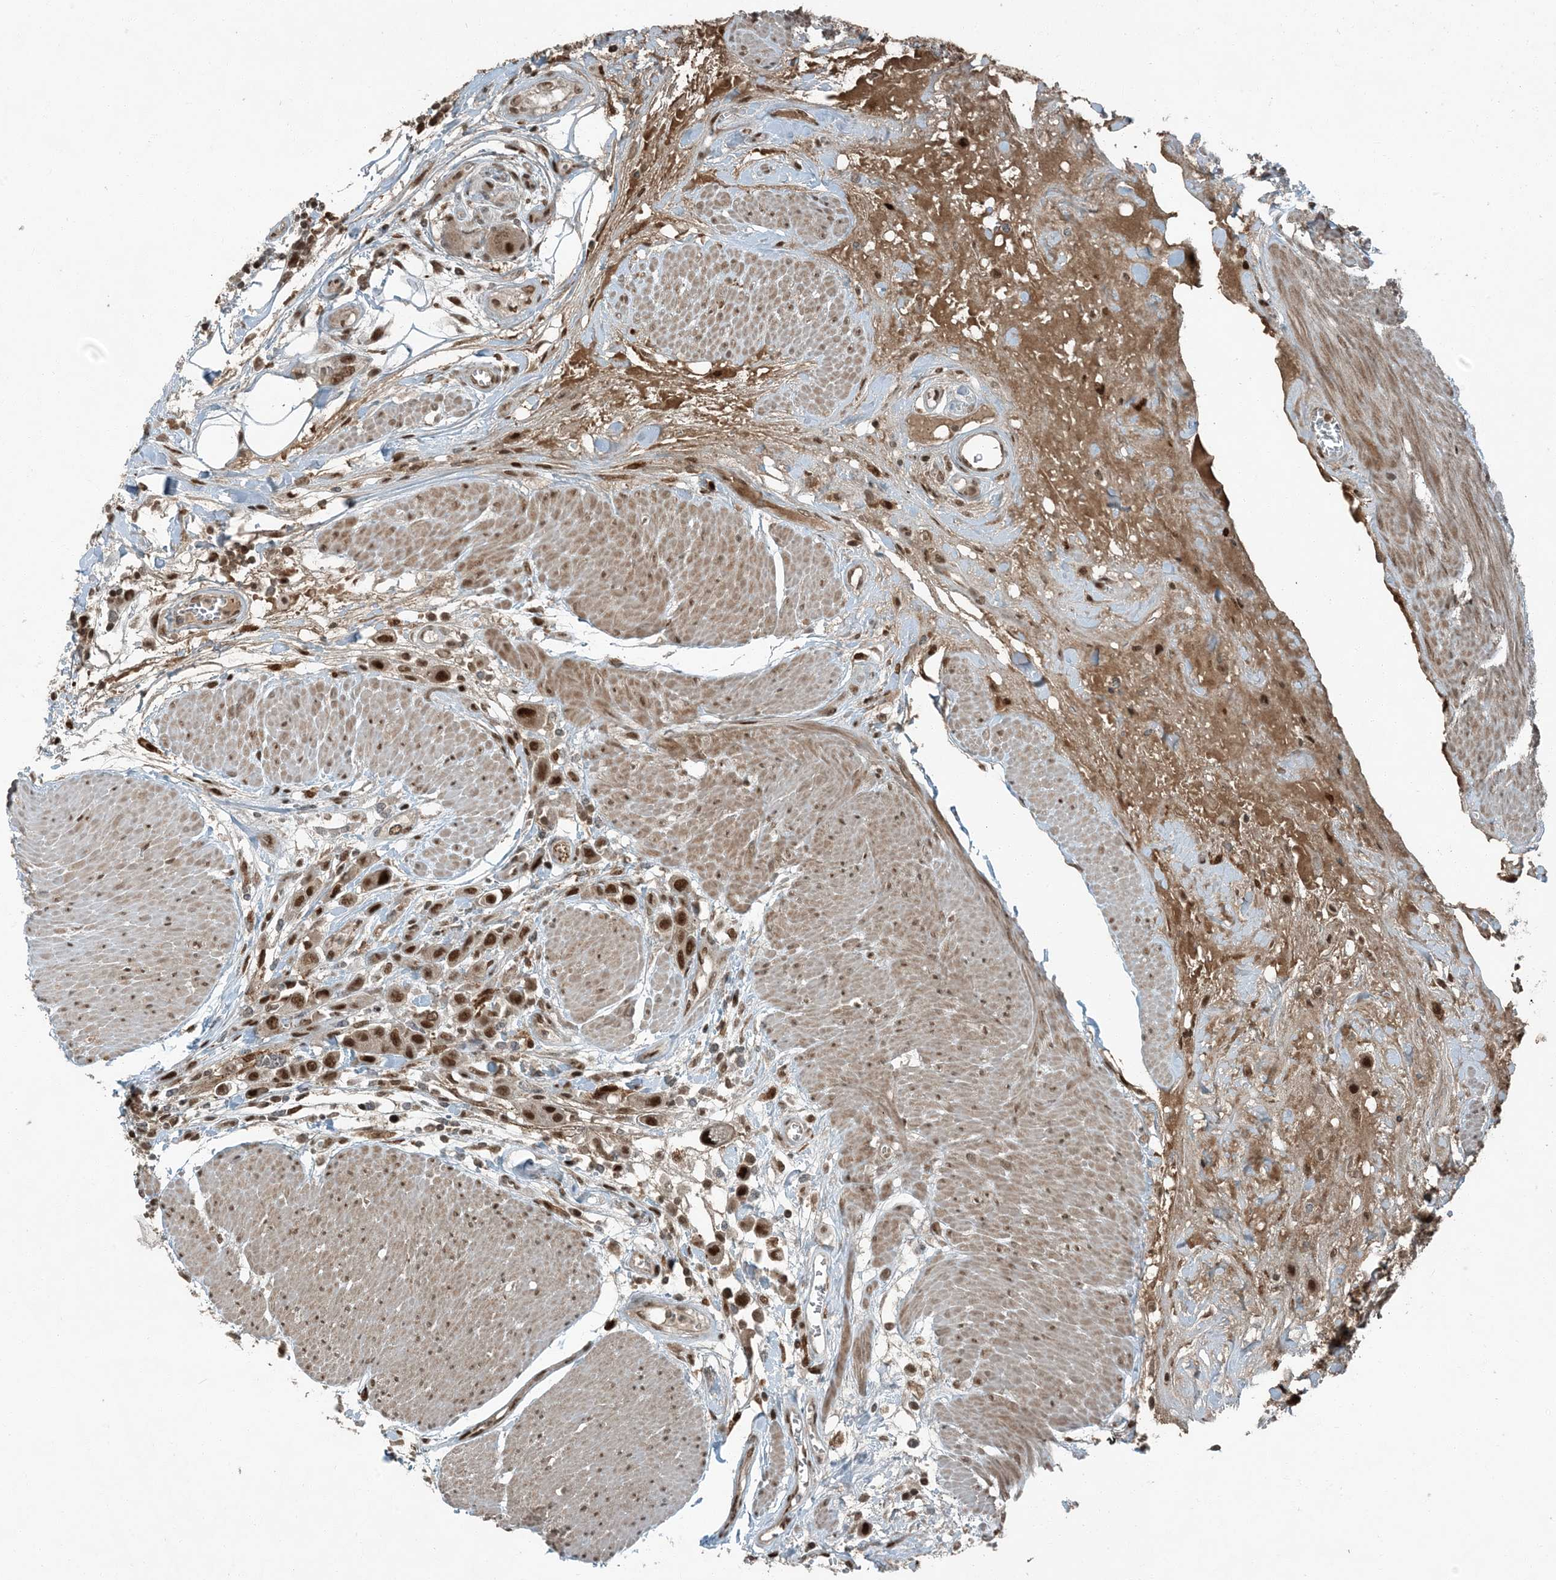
{"staining": {"intensity": "strong", "quantity": ">75%", "location": "nuclear"}, "tissue": "urothelial cancer", "cell_type": "Tumor cells", "image_type": "cancer", "snomed": [{"axis": "morphology", "description": "Urothelial carcinoma, High grade"}, {"axis": "topography", "description": "Urinary bladder"}], "caption": "IHC micrograph of neoplastic tissue: urothelial cancer stained using IHC displays high levels of strong protein expression localized specifically in the nuclear of tumor cells, appearing as a nuclear brown color.", "gene": "TRAPPC12", "patient": {"sex": "male", "age": 50}}